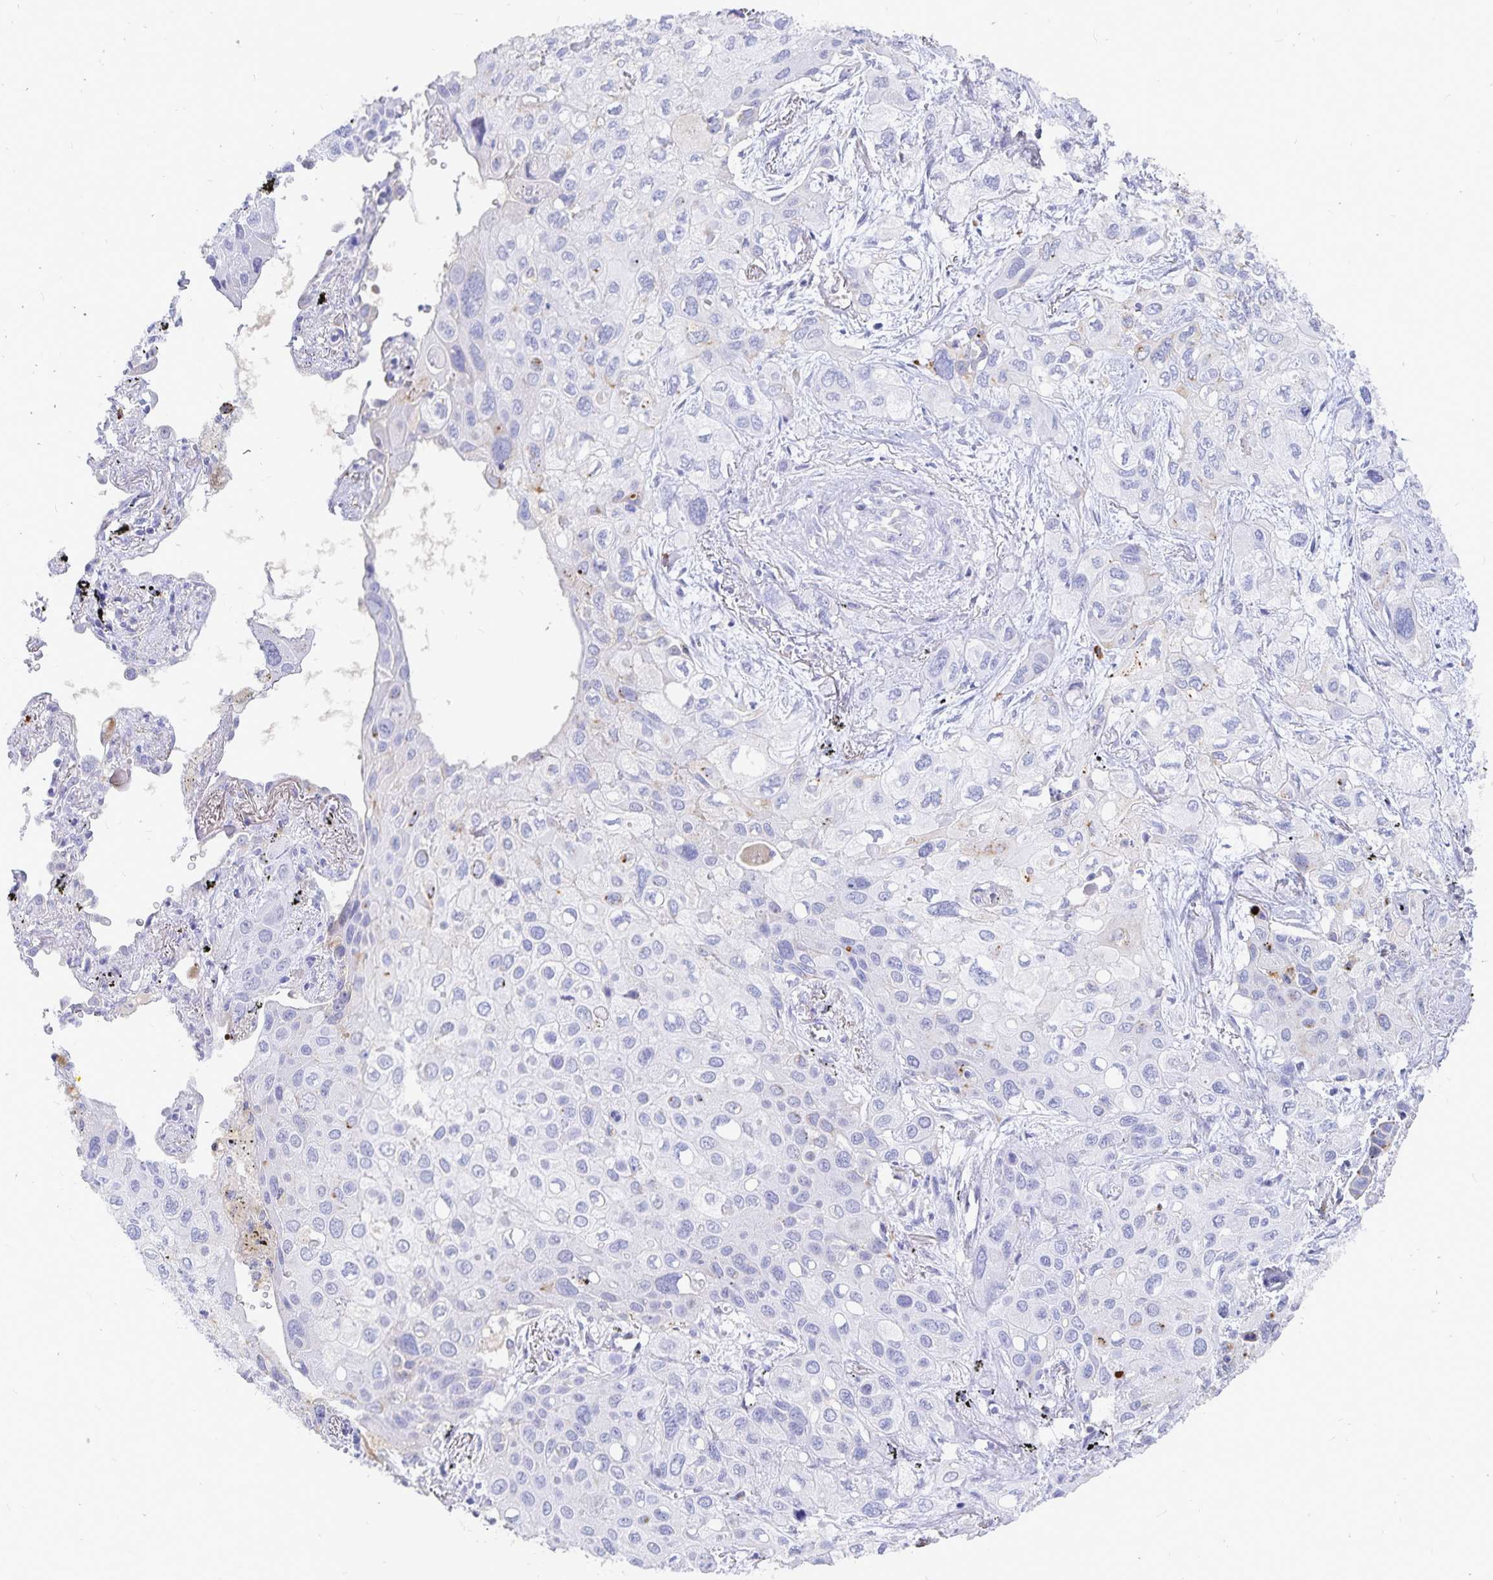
{"staining": {"intensity": "negative", "quantity": "none", "location": "none"}, "tissue": "lung cancer", "cell_type": "Tumor cells", "image_type": "cancer", "snomed": [{"axis": "morphology", "description": "Squamous cell carcinoma, NOS"}, {"axis": "morphology", "description": "Squamous cell carcinoma, metastatic, NOS"}, {"axis": "topography", "description": "Lung"}], "caption": "Lung cancer (squamous cell carcinoma) was stained to show a protein in brown. There is no significant positivity in tumor cells. (DAB (3,3'-diaminobenzidine) IHC, high magnification).", "gene": "PKHD1", "patient": {"sex": "male", "age": 59}}